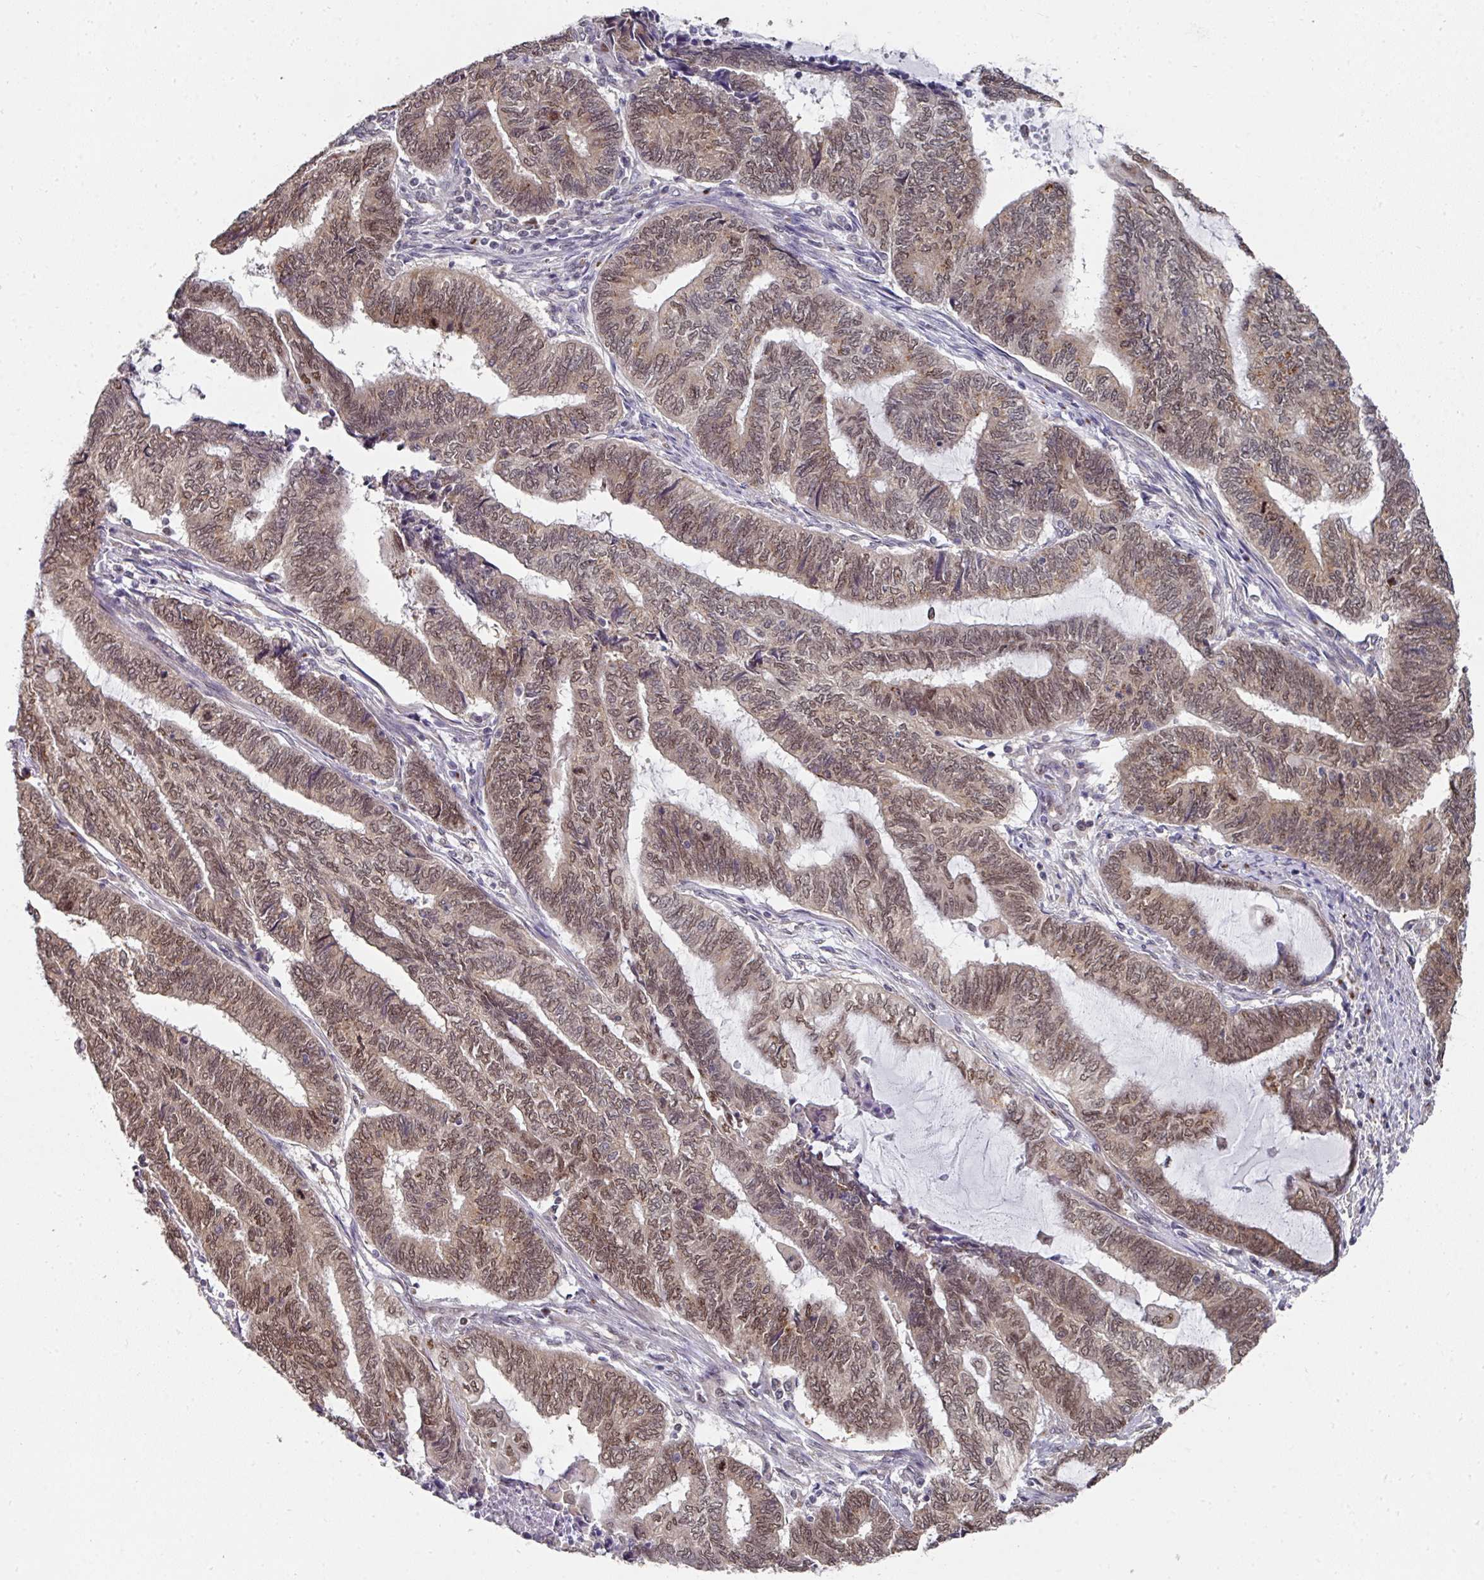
{"staining": {"intensity": "moderate", "quantity": "25%-75%", "location": "cytoplasmic/membranous,nuclear"}, "tissue": "endometrial cancer", "cell_type": "Tumor cells", "image_type": "cancer", "snomed": [{"axis": "morphology", "description": "Adenocarcinoma, NOS"}, {"axis": "topography", "description": "Uterus"}, {"axis": "topography", "description": "Endometrium"}], "caption": "Immunohistochemical staining of human endometrial cancer displays medium levels of moderate cytoplasmic/membranous and nuclear protein expression in approximately 25%-75% of tumor cells.", "gene": "C18orf25", "patient": {"sex": "female", "age": 70}}